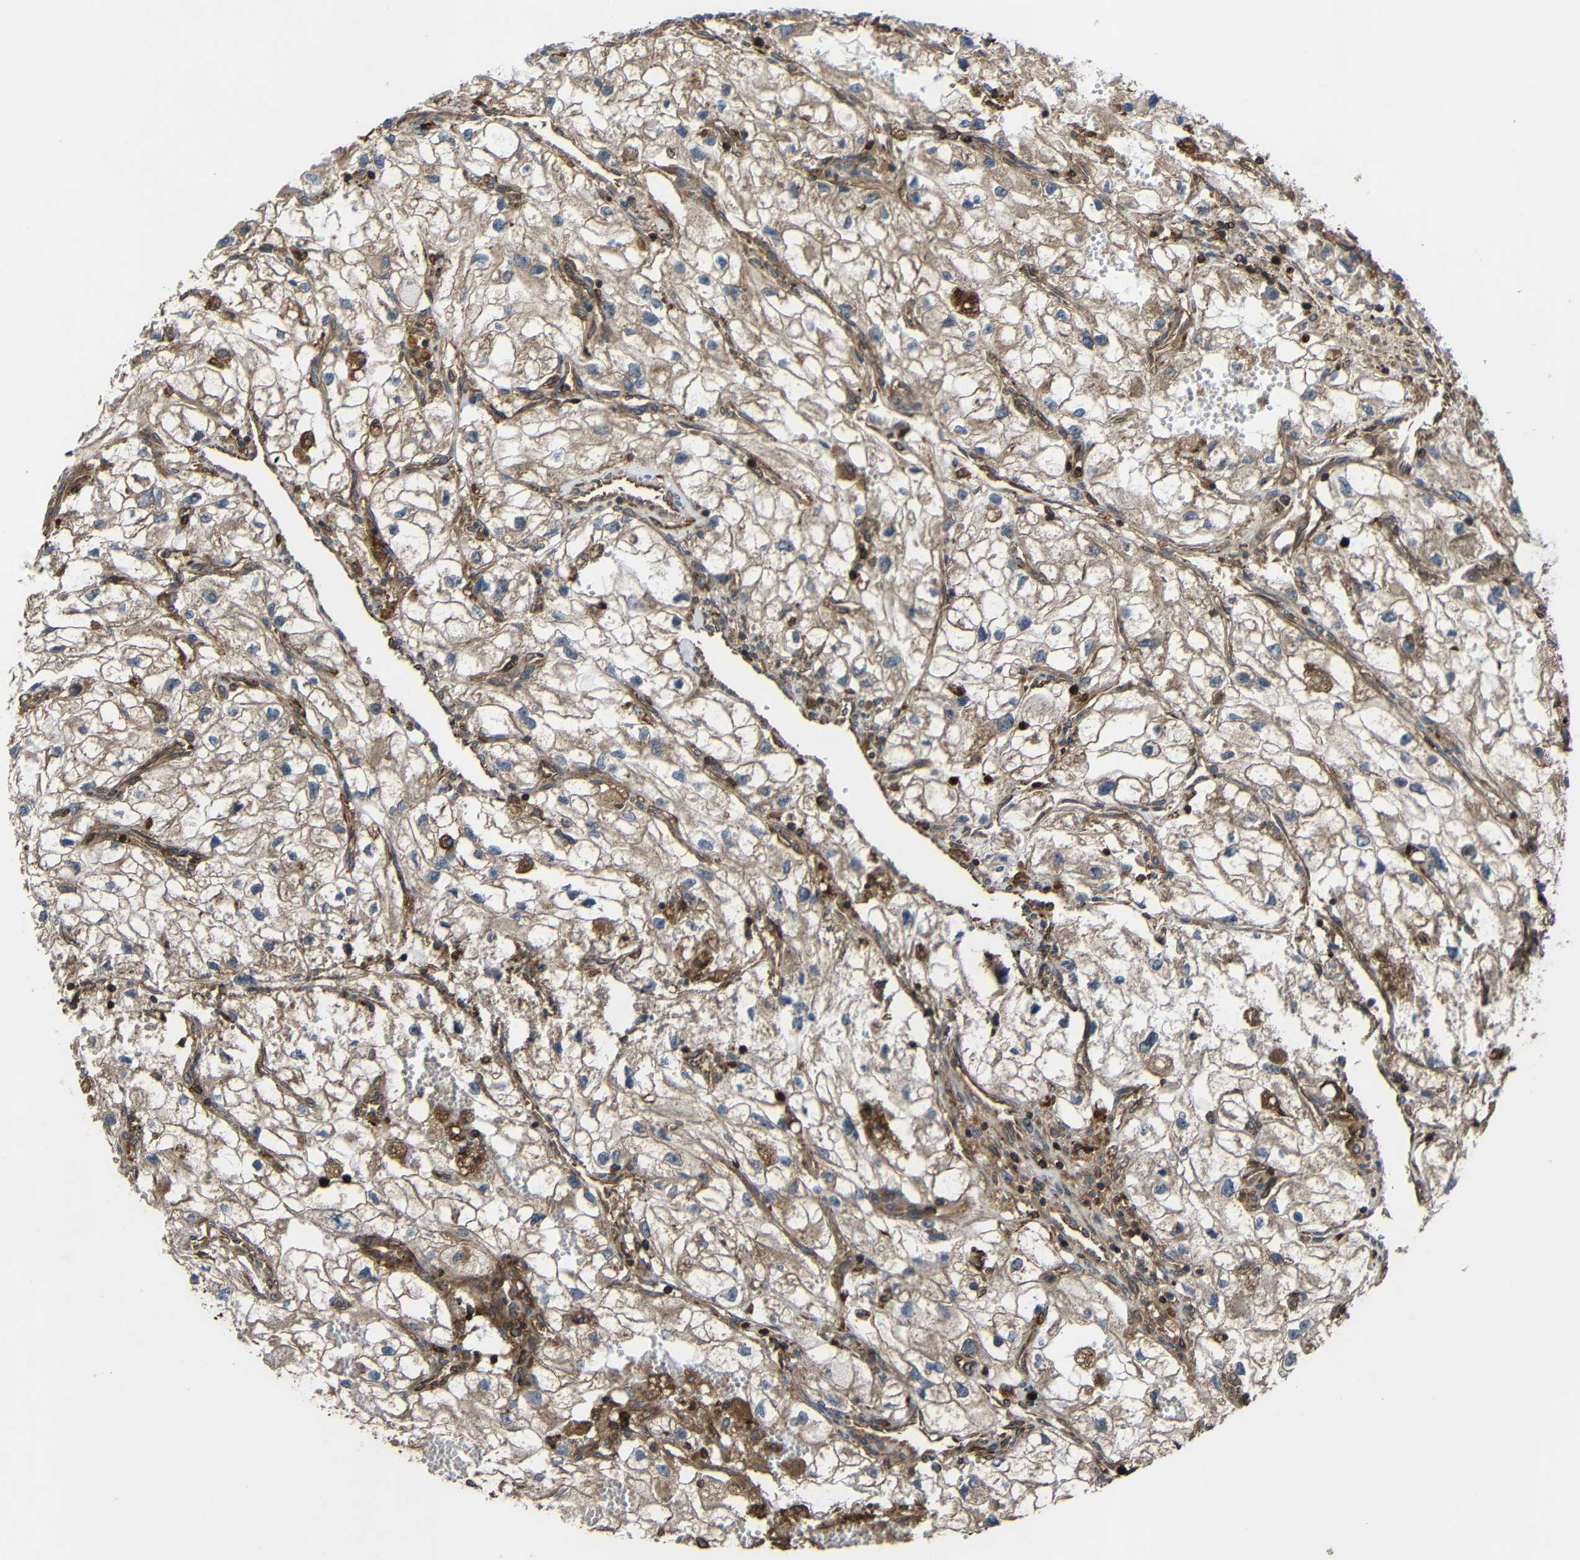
{"staining": {"intensity": "moderate", "quantity": ">75%", "location": "cytoplasmic/membranous"}, "tissue": "renal cancer", "cell_type": "Tumor cells", "image_type": "cancer", "snomed": [{"axis": "morphology", "description": "Adenocarcinoma, NOS"}, {"axis": "topography", "description": "Kidney"}], "caption": "Immunohistochemistry (IHC) micrograph of human renal cancer (adenocarcinoma) stained for a protein (brown), which shows medium levels of moderate cytoplasmic/membranous staining in approximately >75% of tumor cells.", "gene": "TREM2", "patient": {"sex": "female", "age": 70}}